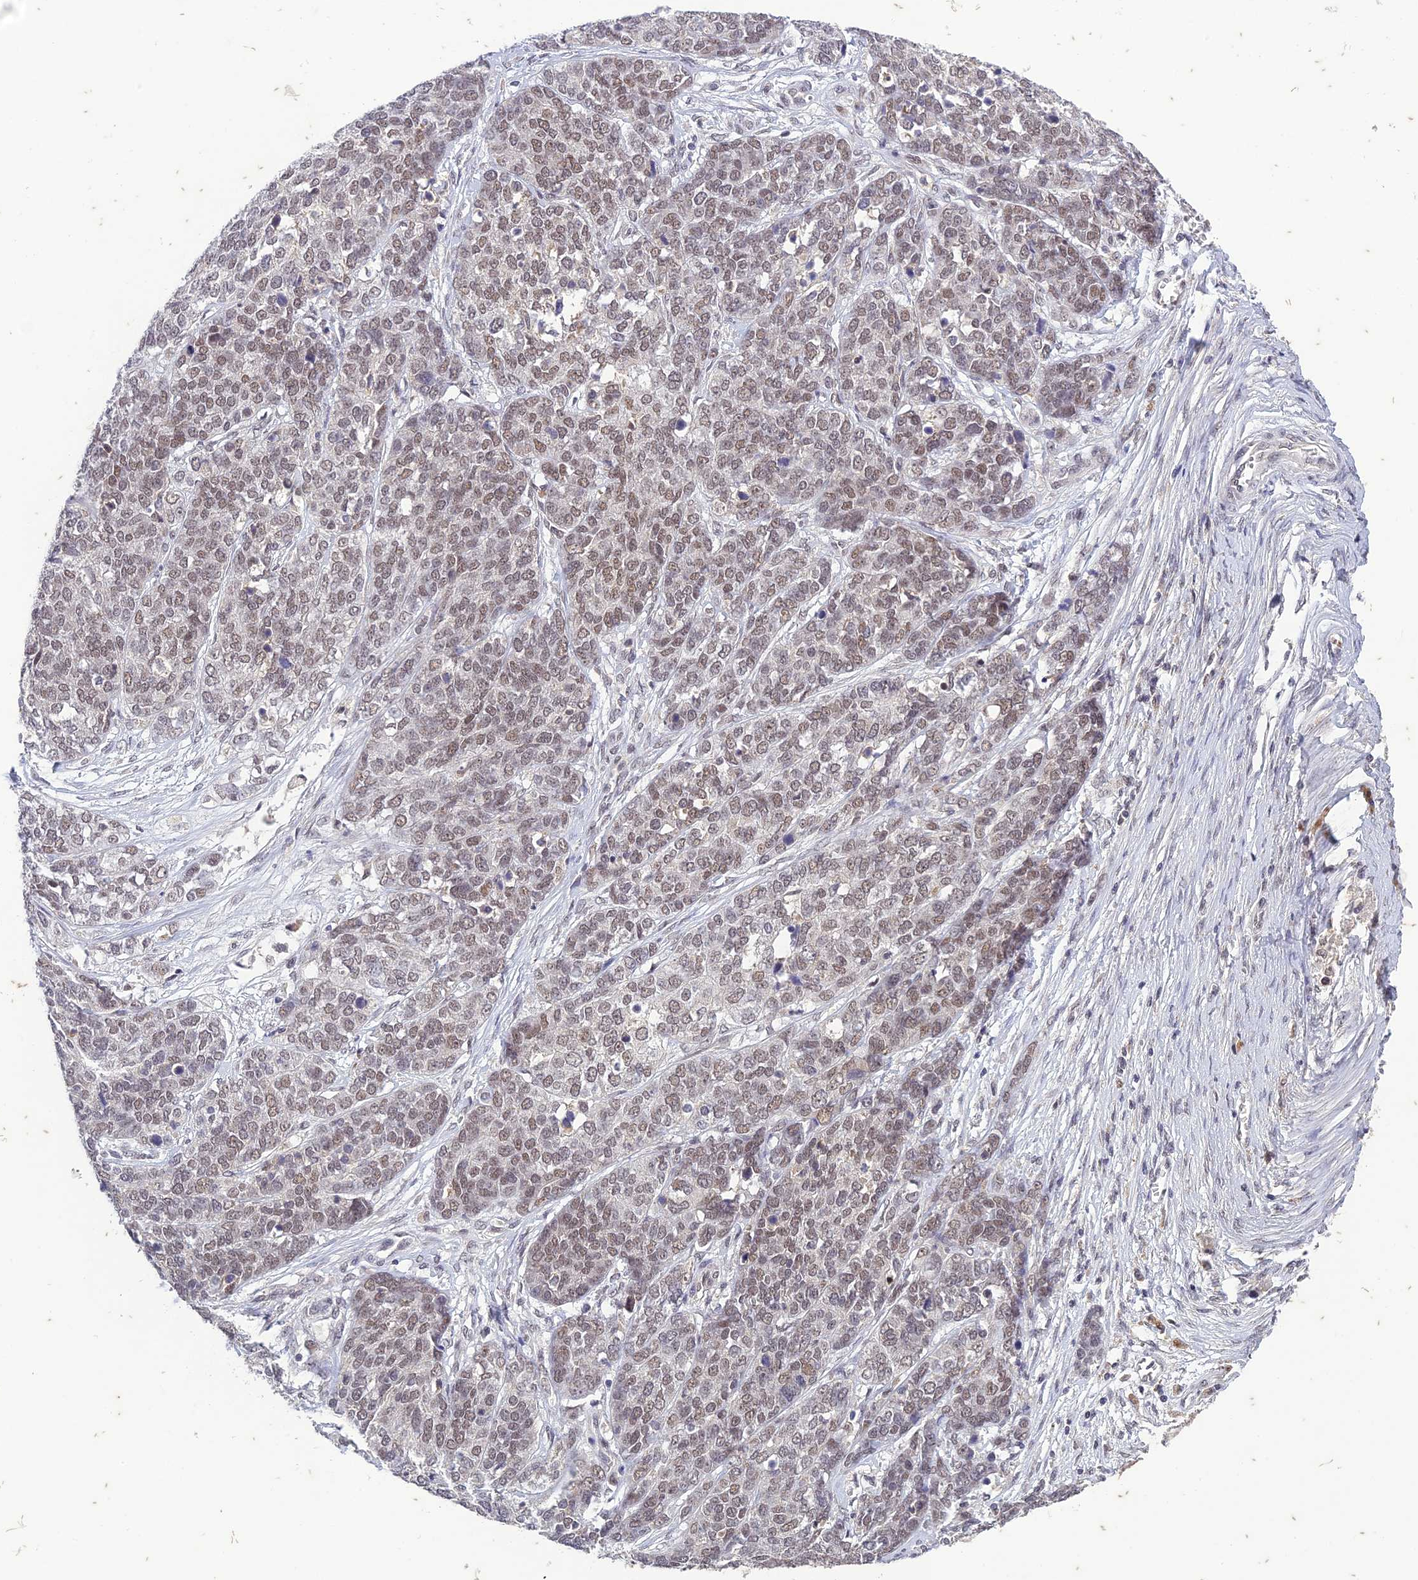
{"staining": {"intensity": "weak", "quantity": ">75%", "location": "nuclear"}, "tissue": "ovarian cancer", "cell_type": "Tumor cells", "image_type": "cancer", "snomed": [{"axis": "morphology", "description": "Cystadenocarcinoma, serous, NOS"}, {"axis": "topography", "description": "Ovary"}], "caption": "Ovarian serous cystadenocarcinoma tissue reveals weak nuclear expression in approximately >75% of tumor cells", "gene": "POP4", "patient": {"sex": "female", "age": 44}}